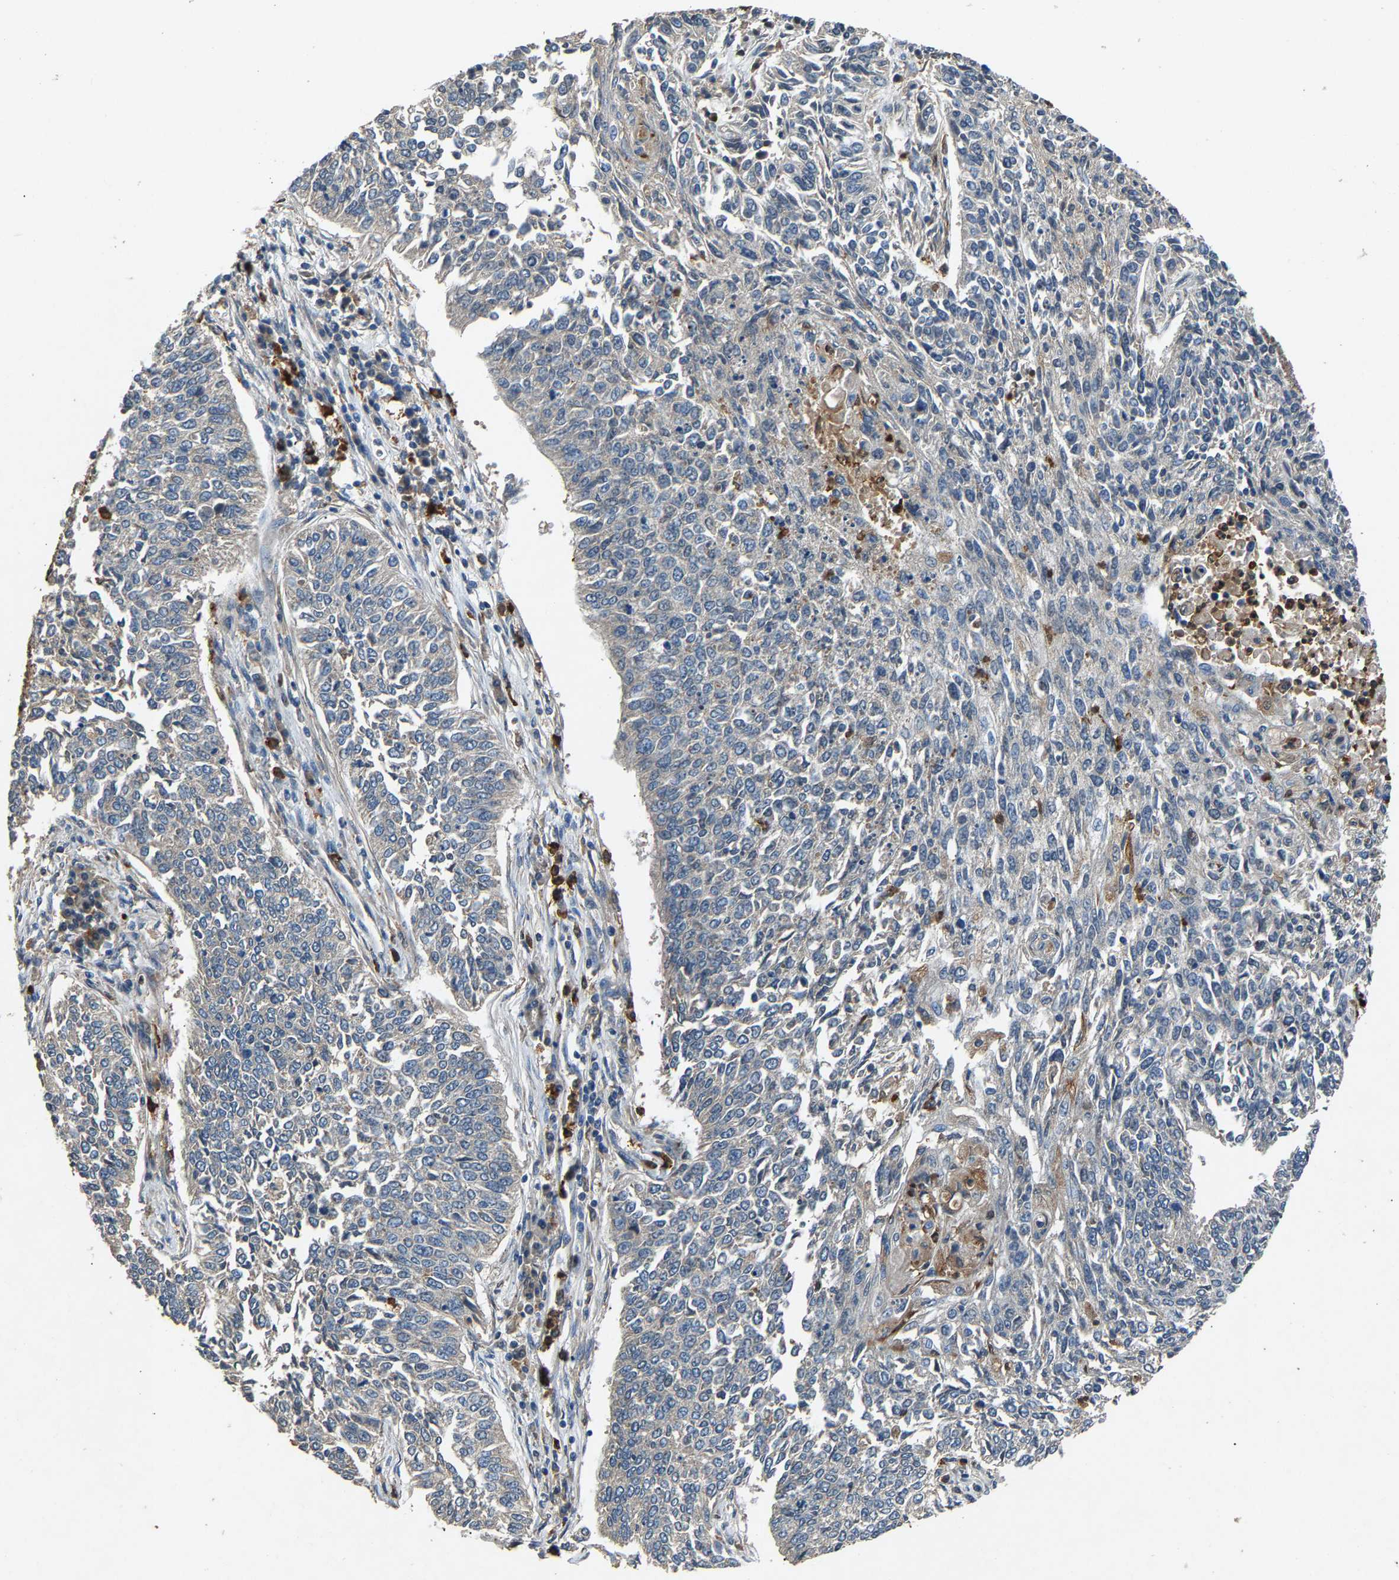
{"staining": {"intensity": "negative", "quantity": "none", "location": "none"}, "tissue": "lung cancer", "cell_type": "Tumor cells", "image_type": "cancer", "snomed": [{"axis": "morphology", "description": "Normal tissue, NOS"}, {"axis": "morphology", "description": "Squamous cell carcinoma, NOS"}, {"axis": "topography", "description": "Cartilage tissue"}, {"axis": "topography", "description": "Bronchus"}, {"axis": "topography", "description": "Lung"}], "caption": "IHC histopathology image of human lung cancer stained for a protein (brown), which exhibits no expression in tumor cells.", "gene": "PPID", "patient": {"sex": "female", "age": 49}}